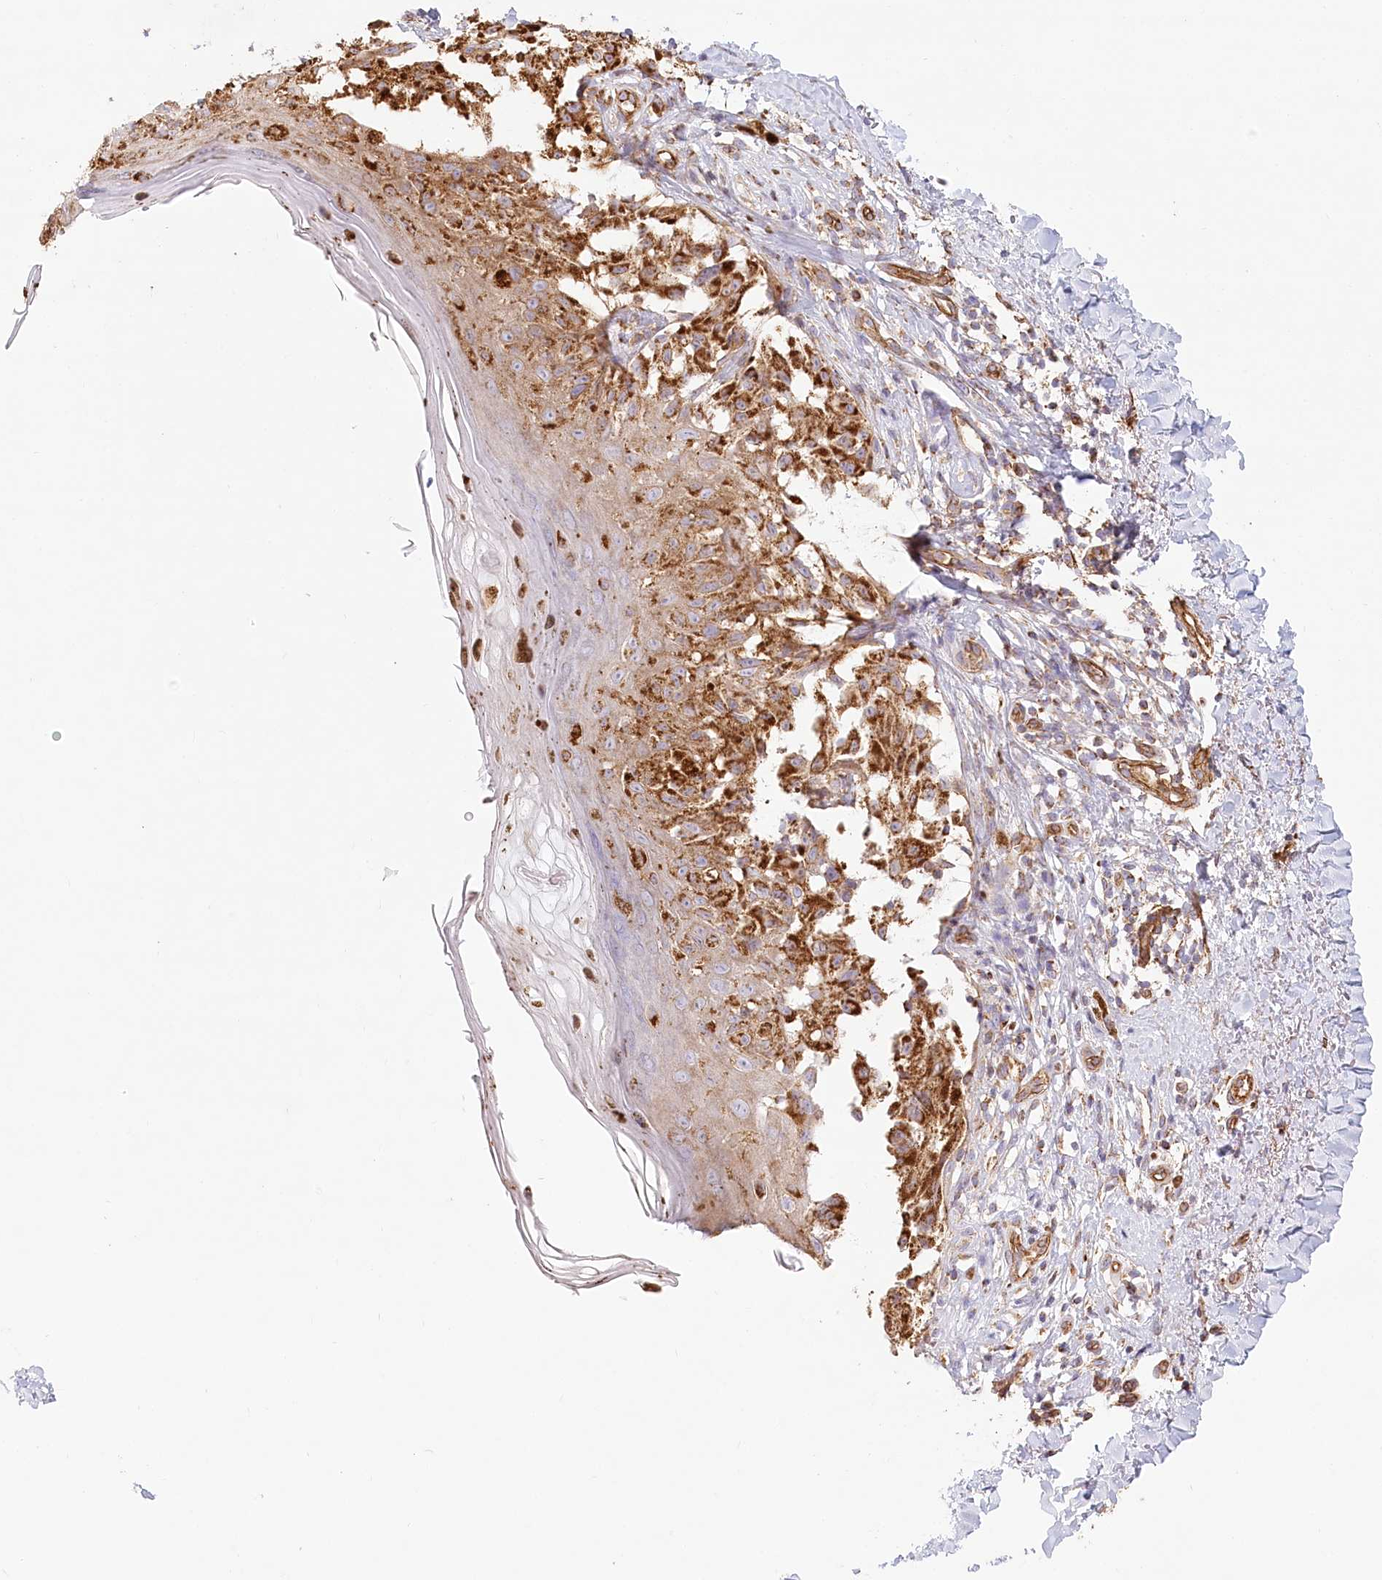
{"staining": {"intensity": "moderate", "quantity": ">75%", "location": "cytoplasmic/membranous"}, "tissue": "melanoma", "cell_type": "Tumor cells", "image_type": "cancer", "snomed": [{"axis": "morphology", "description": "Malignant melanoma, NOS"}, {"axis": "topography", "description": "Skin"}], "caption": "Malignant melanoma was stained to show a protein in brown. There is medium levels of moderate cytoplasmic/membranous positivity in approximately >75% of tumor cells.", "gene": "UMPS", "patient": {"sex": "female", "age": 50}}